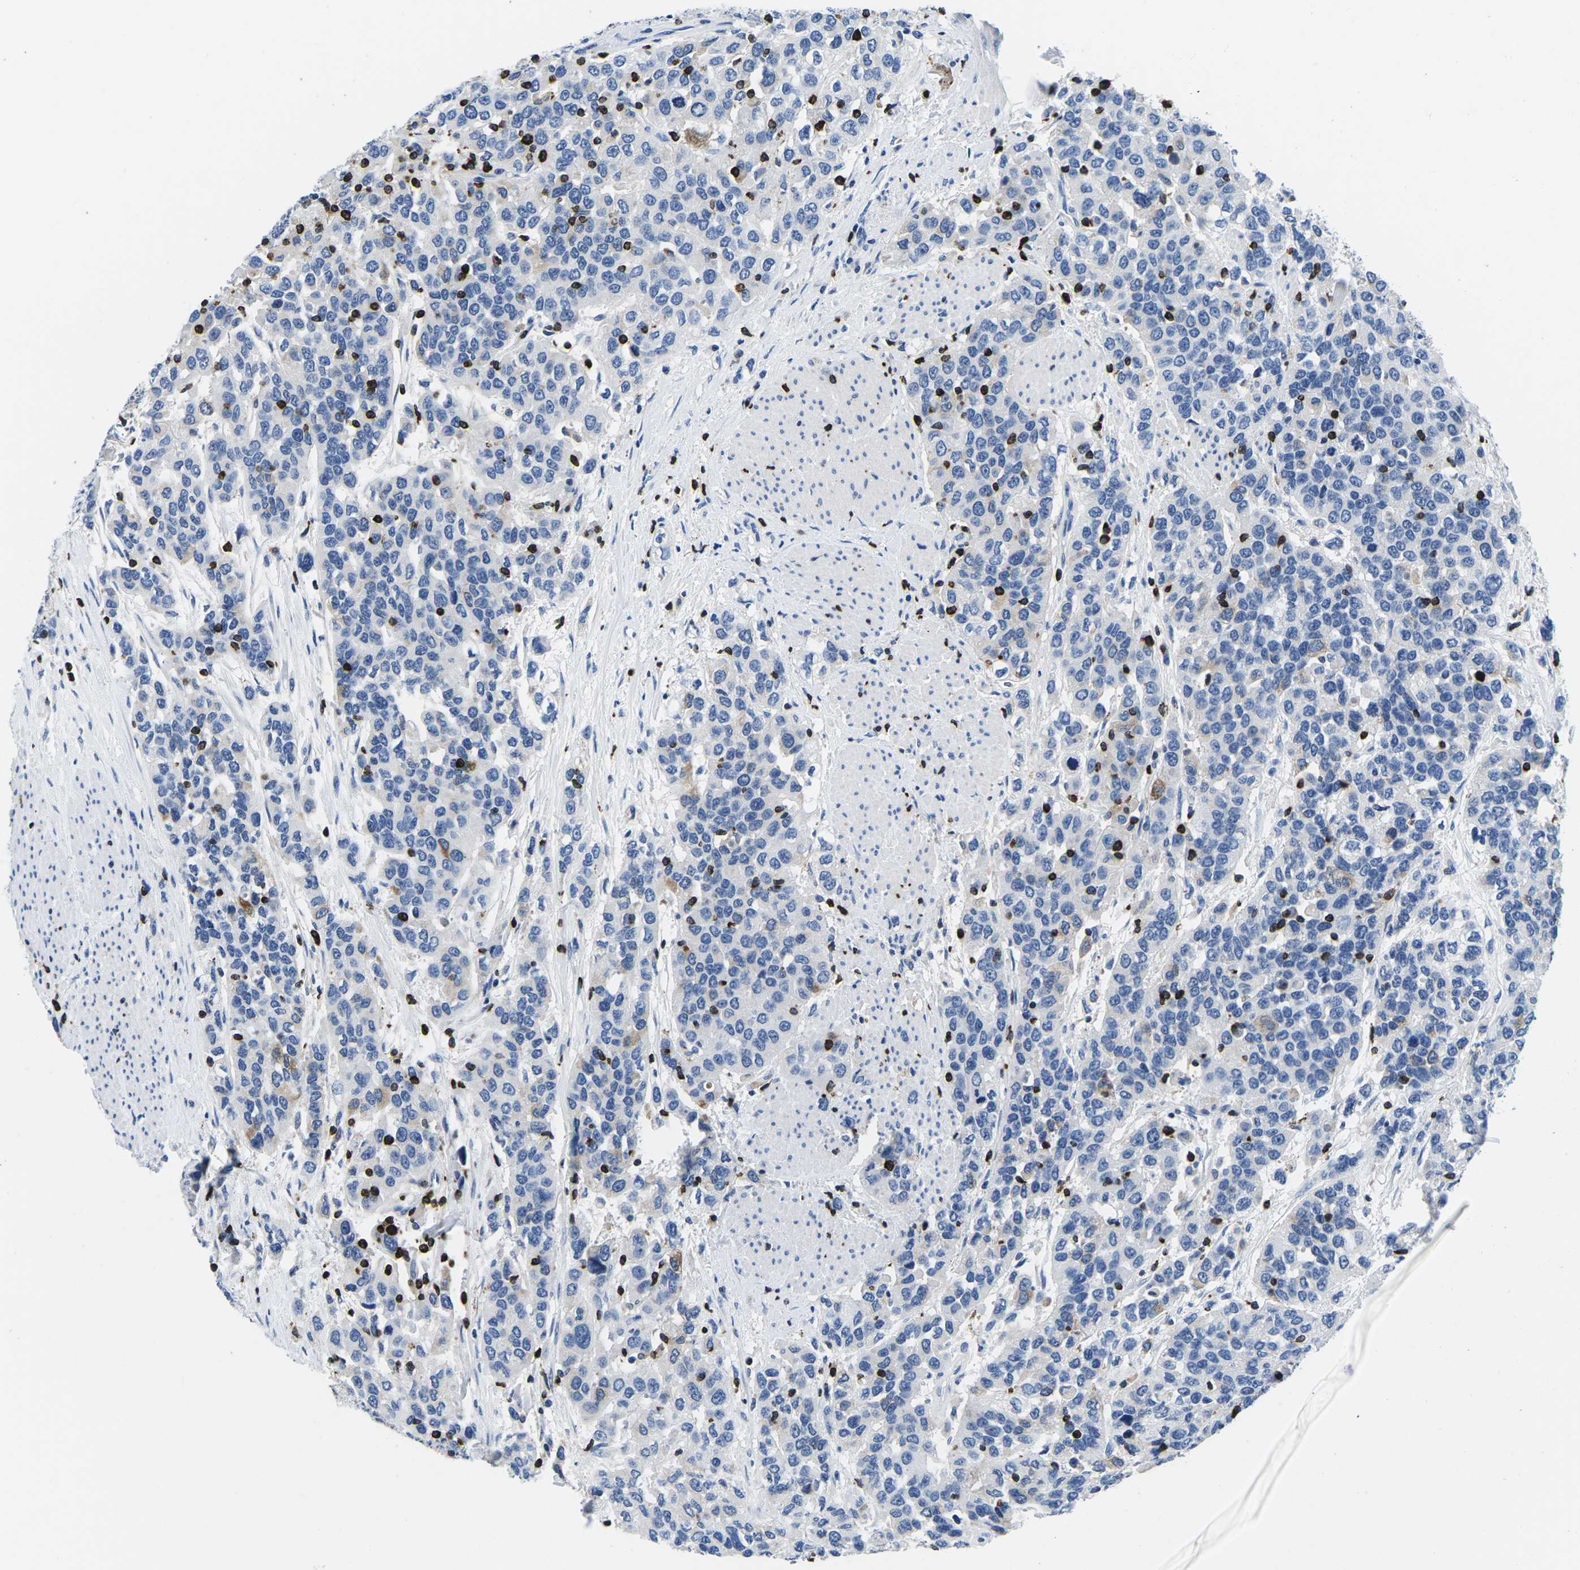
{"staining": {"intensity": "negative", "quantity": "none", "location": "none"}, "tissue": "urothelial cancer", "cell_type": "Tumor cells", "image_type": "cancer", "snomed": [{"axis": "morphology", "description": "Urothelial carcinoma, High grade"}, {"axis": "topography", "description": "Urinary bladder"}], "caption": "DAB immunohistochemical staining of human urothelial cancer reveals no significant positivity in tumor cells. (DAB IHC, high magnification).", "gene": "CTSW", "patient": {"sex": "female", "age": 80}}